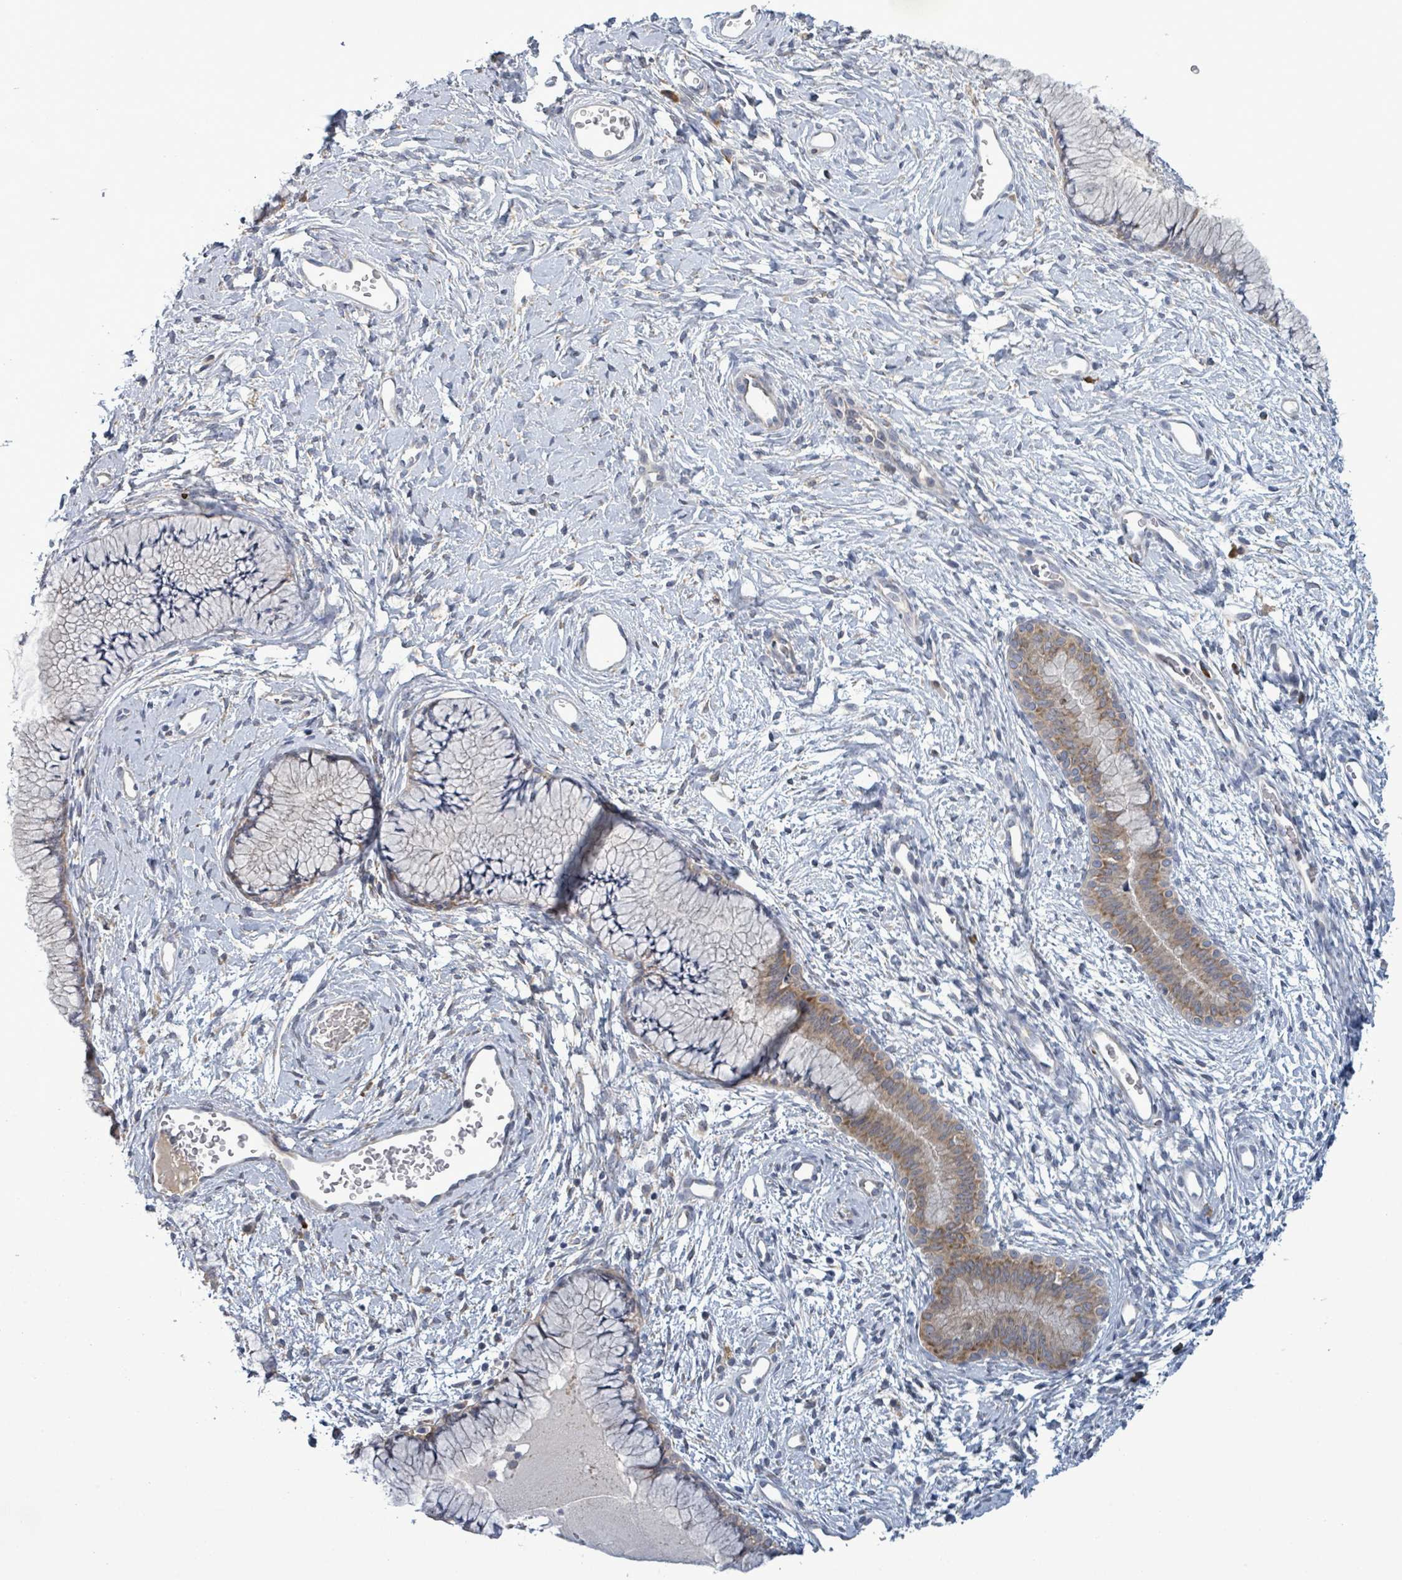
{"staining": {"intensity": "moderate", "quantity": "25%-75%", "location": "cytoplasmic/membranous"}, "tissue": "cervix", "cell_type": "Glandular cells", "image_type": "normal", "snomed": [{"axis": "morphology", "description": "Normal tissue, NOS"}, {"axis": "topography", "description": "Cervix"}], "caption": "Immunohistochemical staining of normal cervix exhibits medium levels of moderate cytoplasmic/membranous positivity in approximately 25%-75% of glandular cells. (brown staining indicates protein expression, while blue staining denotes nuclei).", "gene": "ATP13A1", "patient": {"sex": "female", "age": 42}}